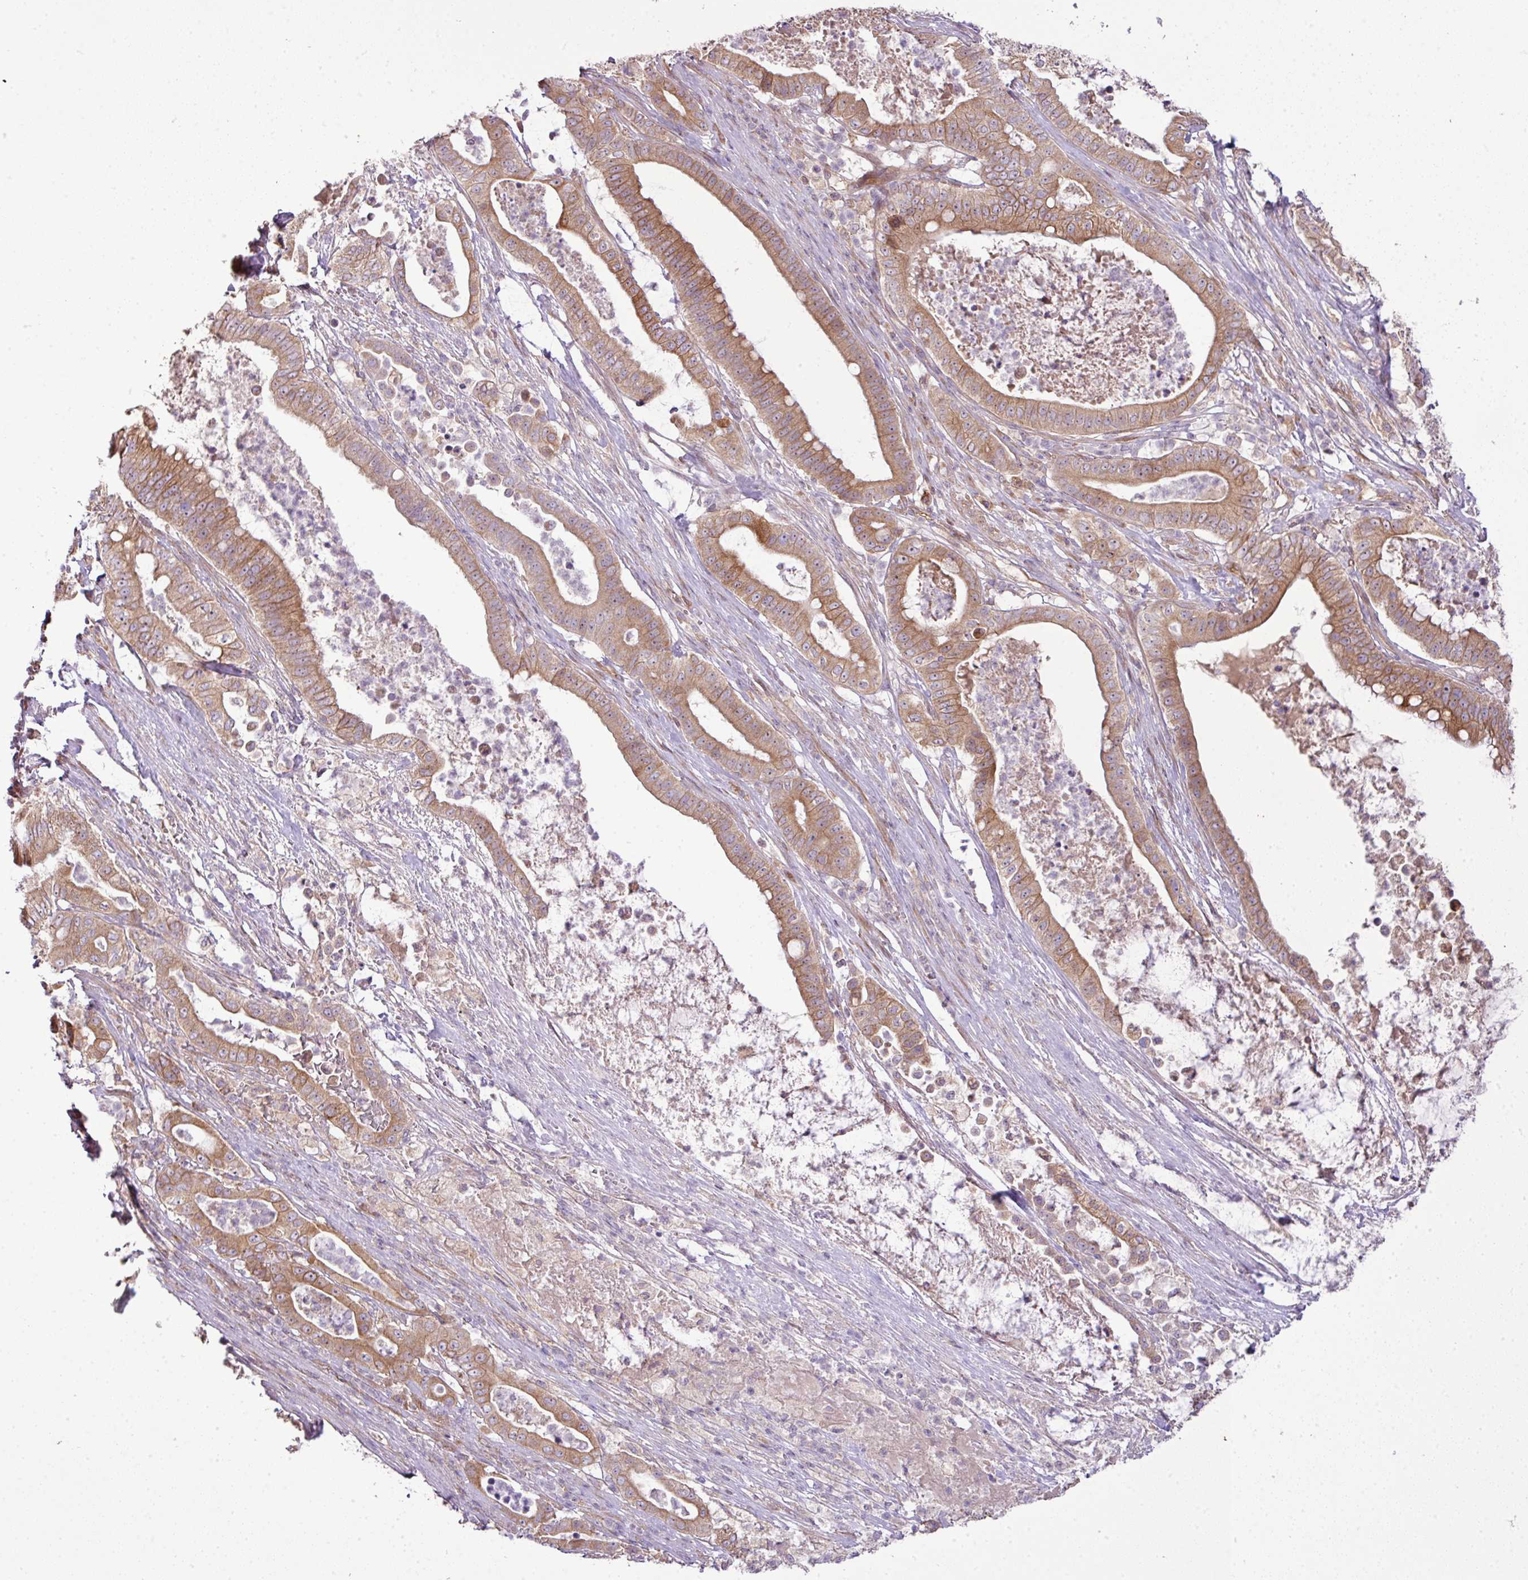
{"staining": {"intensity": "moderate", "quantity": ">75%", "location": "cytoplasmic/membranous"}, "tissue": "pancreatic cancer", "cell_type": "Tumor cells", "image_type": "cancer", "snomed": [{"axis": "morphology", "description": "Adenocarcinoma, NOS"}, {"axis": "topography", "description": "Pancreas"}], "caption": "Protein expression analysis of pancreatic cancer displays moderate cytoplasmic/membranous staining in about >75% of tumor cells. (Stains: DAB (3,3'-diaminobenzidine) in brown, nuclei in blue, Microscopy: brightfield microscopy at high magnification).", "gene": "COX18", "patient": {"sex": "male", "age": 71}}